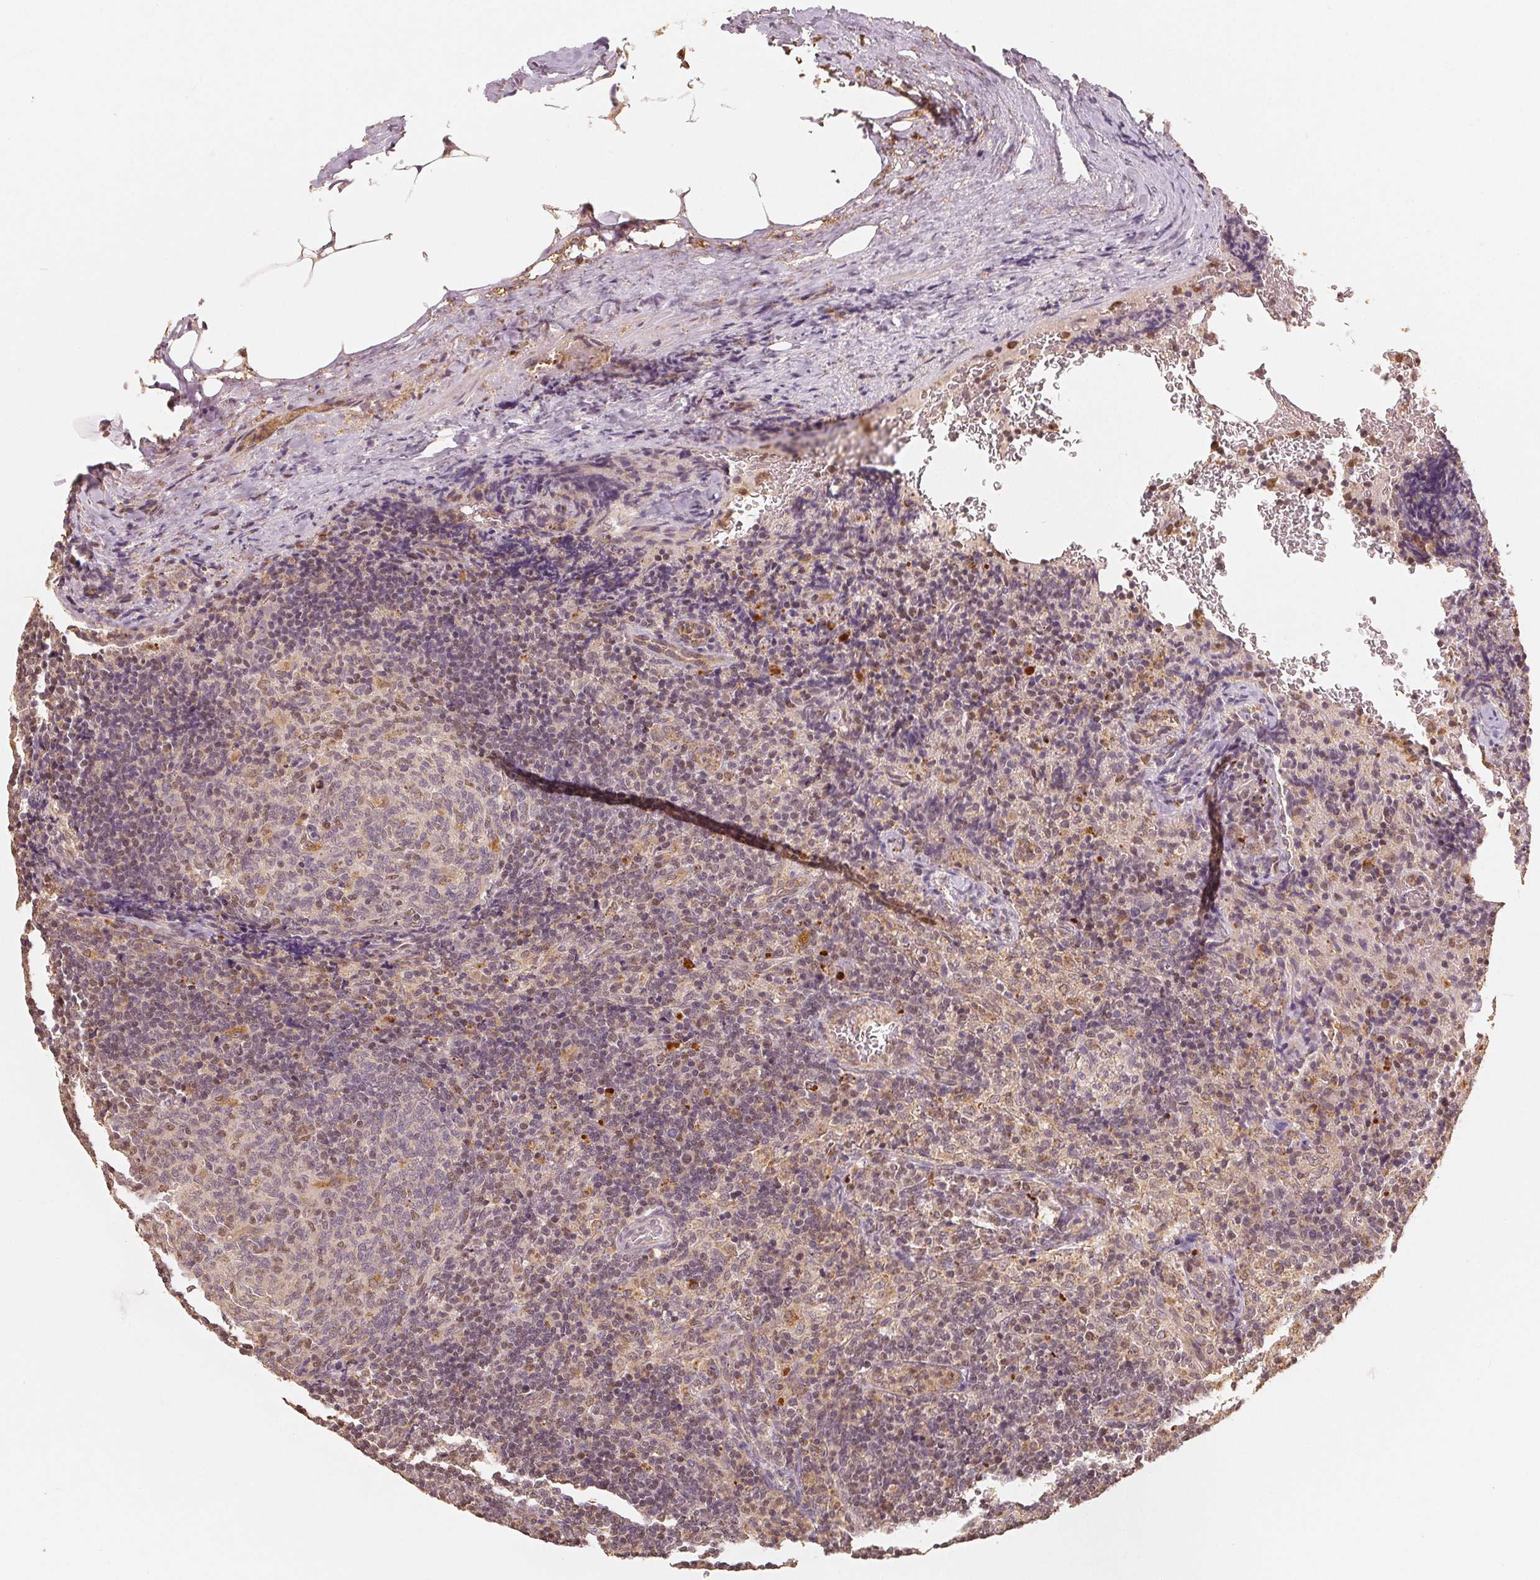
{"staining": {"intensity": "moderate", "quantity": "<25%", "location": "nuclear"}, "tissue": "lymph node", "cell_type": "Germinal center cells", "image_type": "normal", "snomed": [{"axis": "morphology", "description": "Normal tissue, NOS"}, {"axis": "topography", "description": "Lymph node"}], "caption": "Moderate nuclear staining is present in approximately <25% of germinal center cells in unremarkable lymph node.", "gene": "GUSB", "patient": {"sex": "male", "age": 67}}